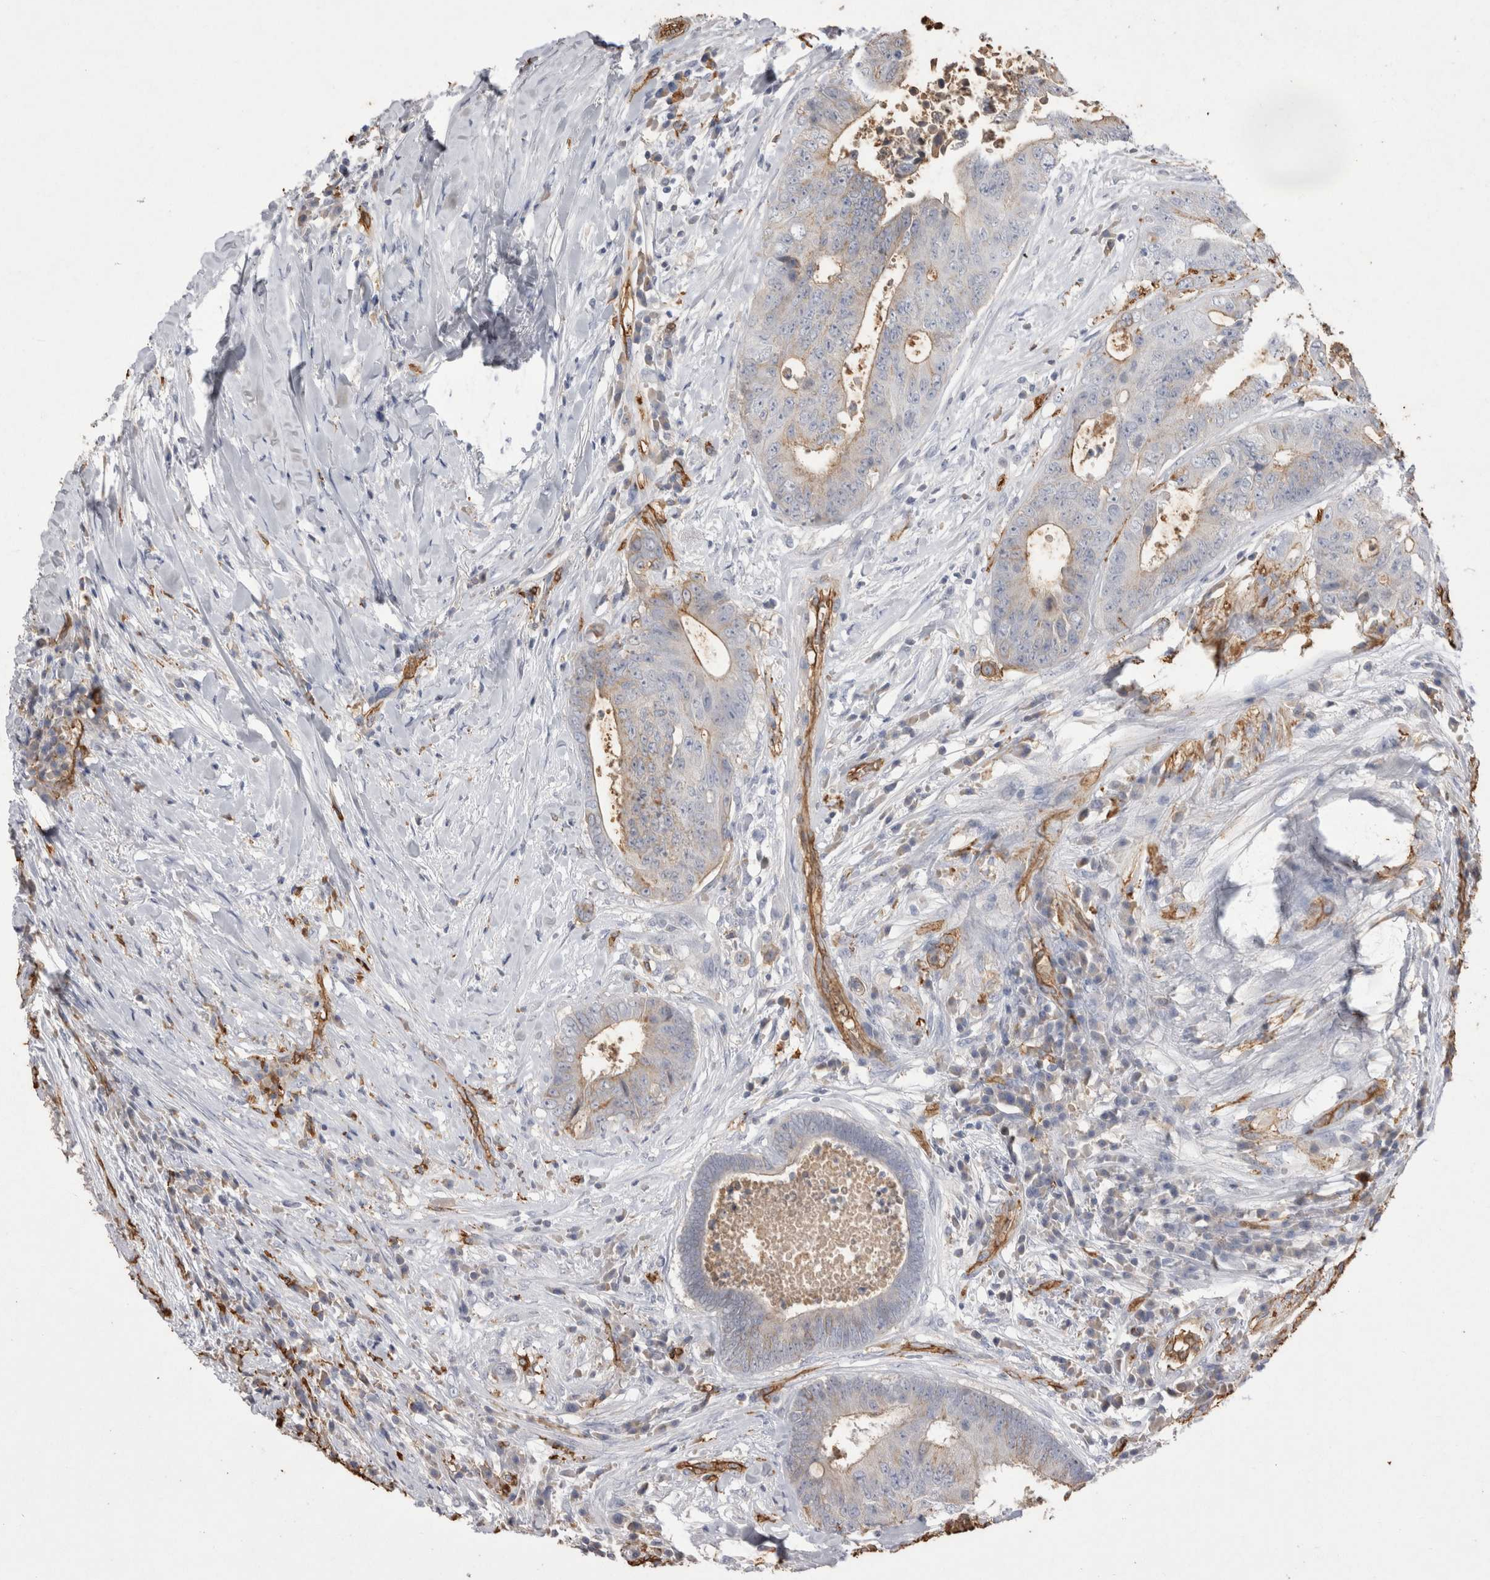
{"staining": {"intensity": "weak", "quantity": "<25%", "location": "cytoplasmic/membranous"}, "tissue": "colorectal cancer", "cell_type": "Tumor cells", "image_type": "cancer", "snomed": [{"axis": "morphology", "description": "Adenocarcinoma, NOS"}, {"axis": "topography", "description": "Rectum"}], "caption": "An image of colorectal cancer (adenocarcinoma) stained for a protein reveals no brown staining in tumor cells.", "gene": "IL17RC", "patient": {"sex": "male", "age": 72}}